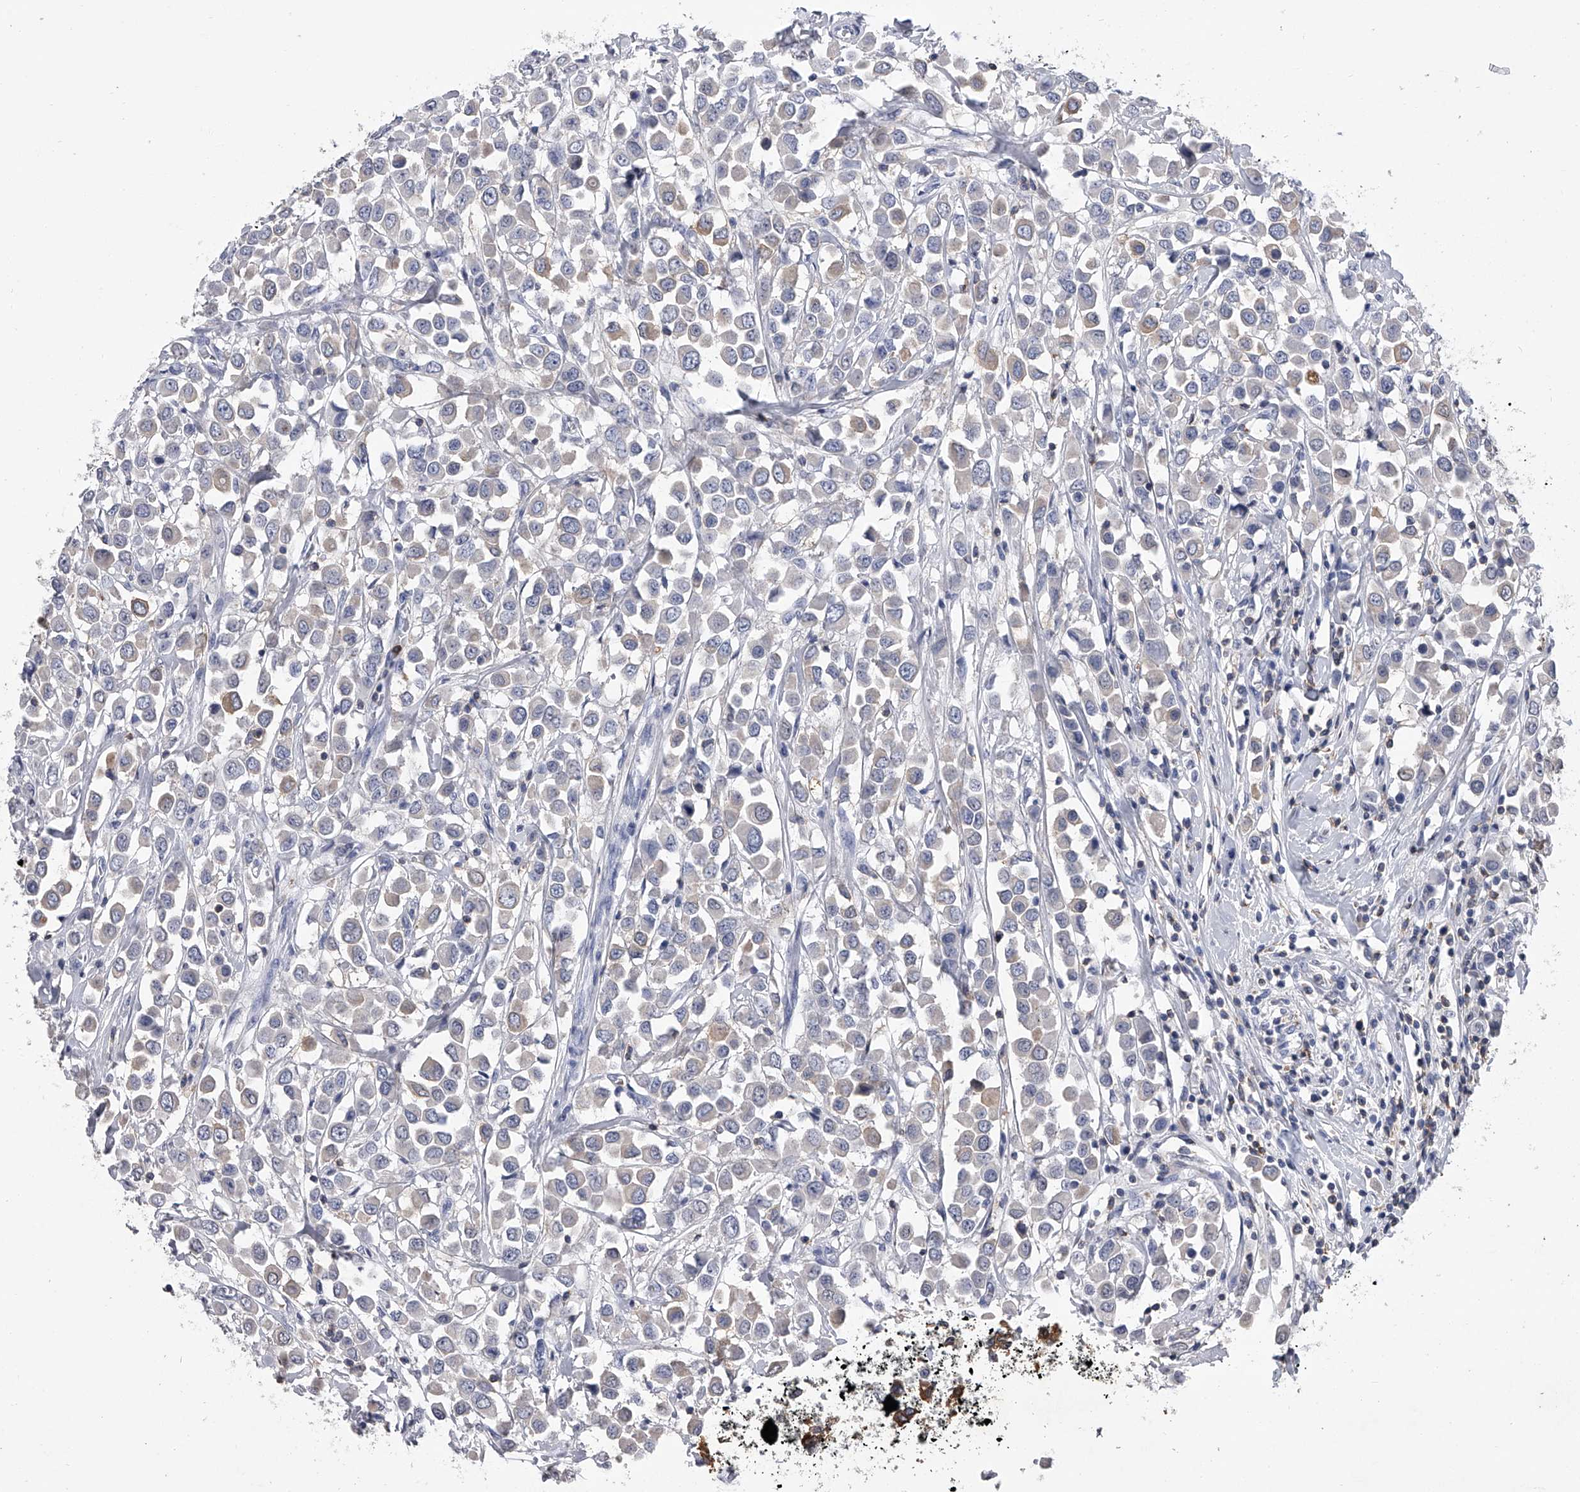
{"staining": {"intensity": "negative", "quantity": "none", "location": "none"}, "tissue": "breast cancer", "cell_type": "Tumor cells", "image_type": "cancer", "snomed": [{"axis": "morphology", "description": "Duct carcinoma"}, {"axis": "topography", "description": "Breast"}], "caption": "Breast cancer was stained to show a protein in brown. There is no significant staining in tumor cells.", "gene": "TASP1", "patient": {"sex": "female", "age": 61}}